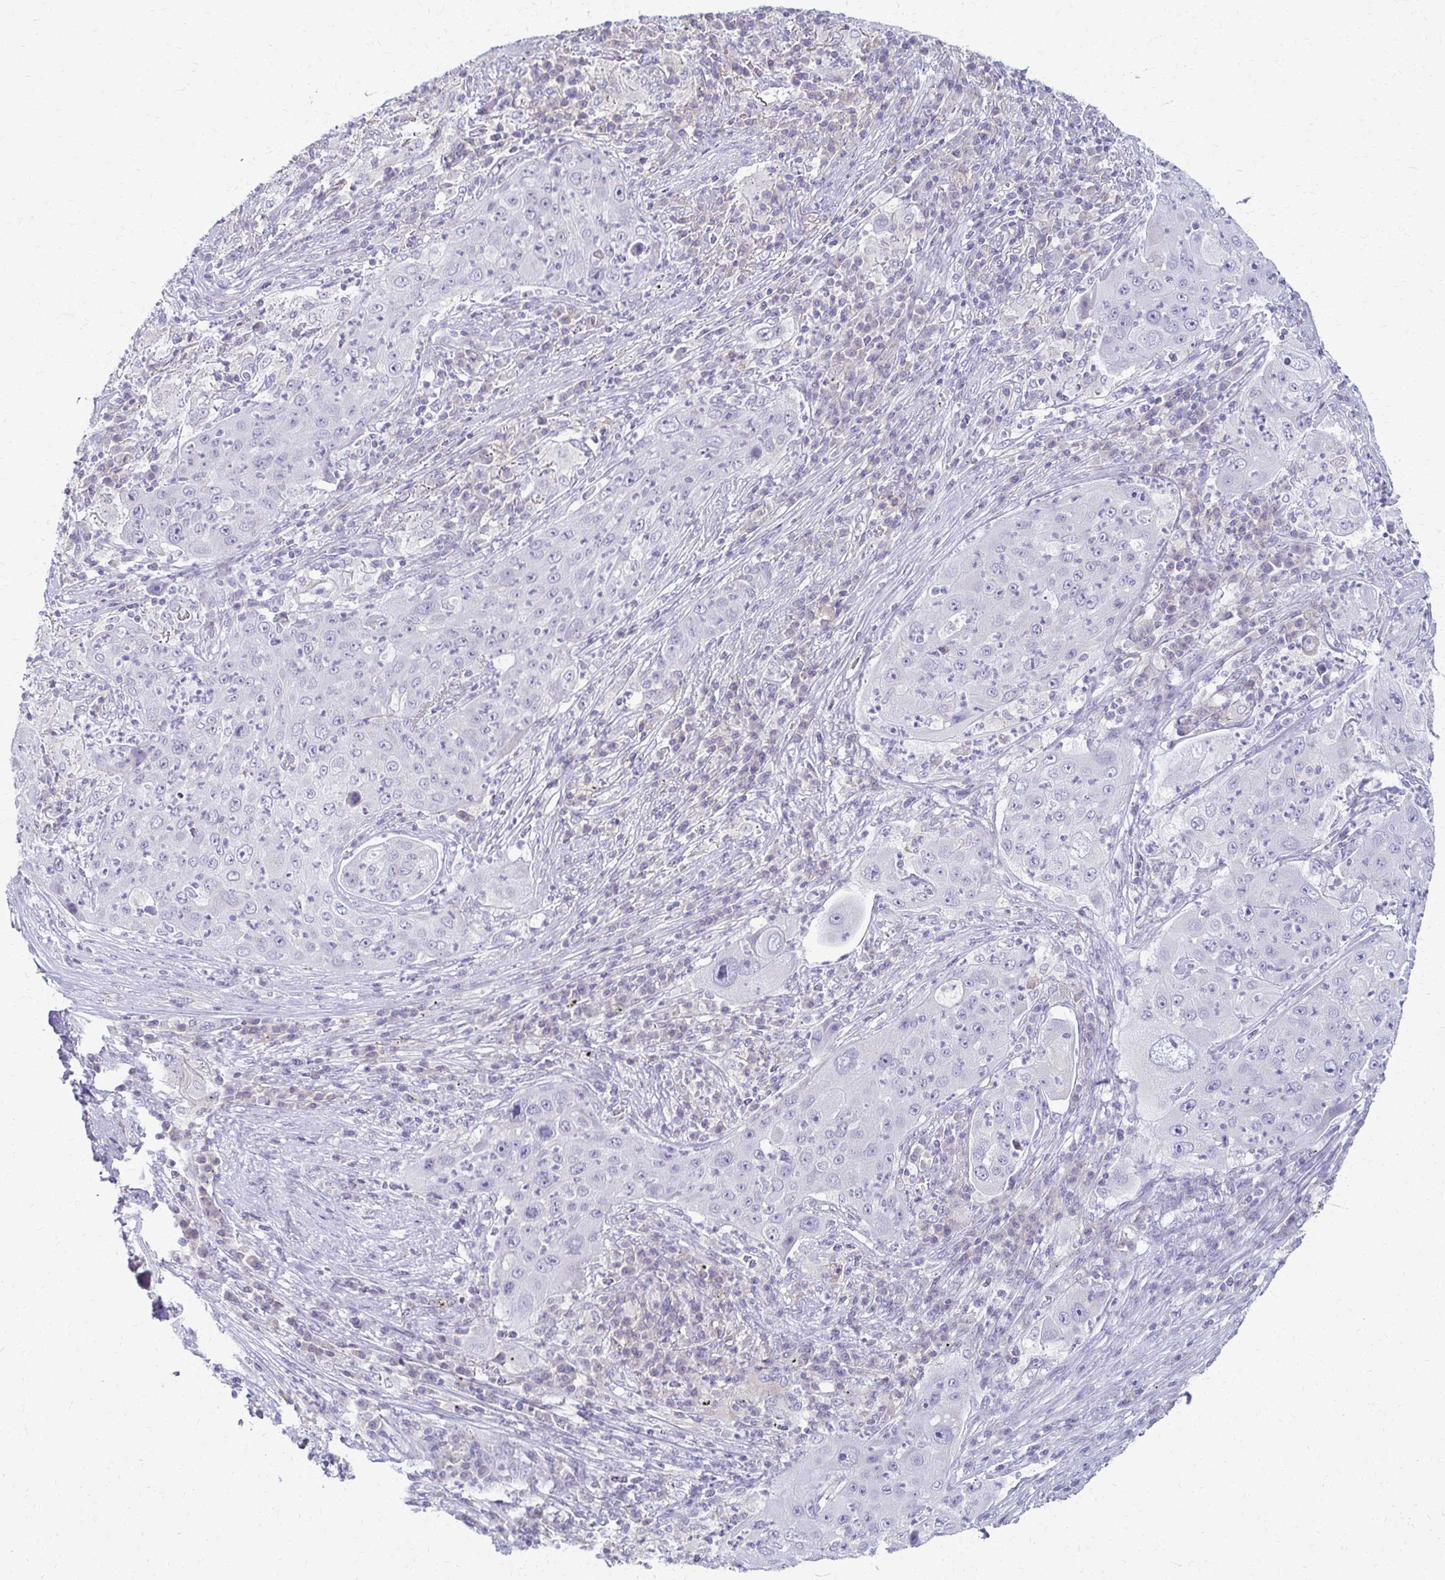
{"staining": {"intensity": "negative", "quantity": "none", "location": "none"}, "tissue": "lung cancer", "cell_type": "Tumor cells", "image_type": "cancer", "snomed": [{"axis": "morphology", "description": "Squamous cell carcinoma, NOS"}, {"axis": "topography", "description": "Lung"}], "caption": "DAB immunohistochemical staining of human lung cancer reveals no significant staining in tumor cells.", "gene": "FCGR2B", "patient": {"sex": "female", "age": 59}}